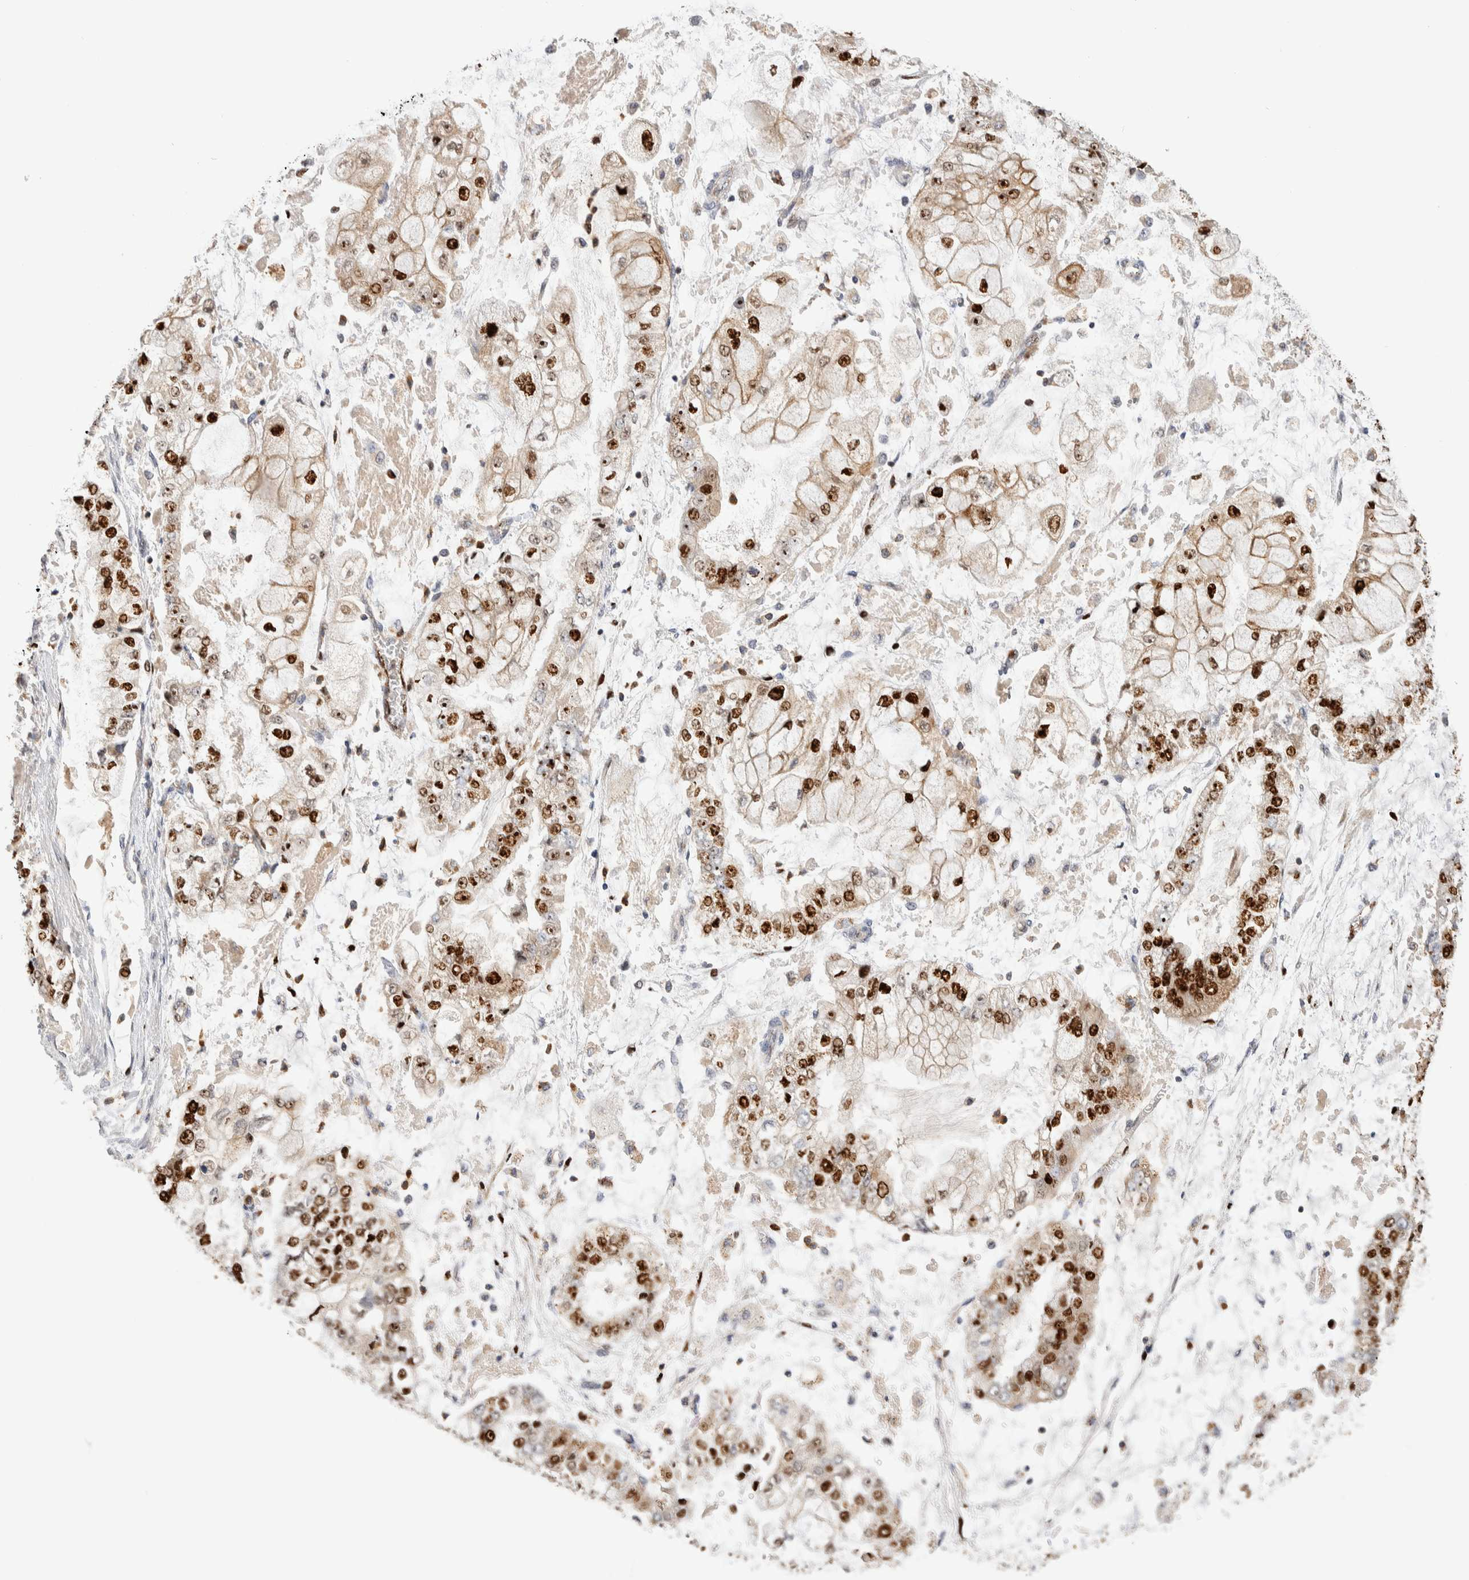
{"staining": {"intensity": "strong", "quantity": ">75%", "location": "cytoplasmic/membranous,nuclear"}, "tissue": "stomach cancer", "cell_type": "Tumor cells", "image_type": "cancer", "snomed": [{"axis": "morphology", "description": "Adenocarcinoma, NOS"}, {"axis": "topography", "description": "Stomach"}], "caption": "Immunohistochemistry of human adenocarcinoma (stomach) reveals high levels of strong cytoplasmic/membranous and nuclear positivity in about >75% of tumor cells.", "gene": "NSMAF", "patient": {"sex": "male", "age": 76}}